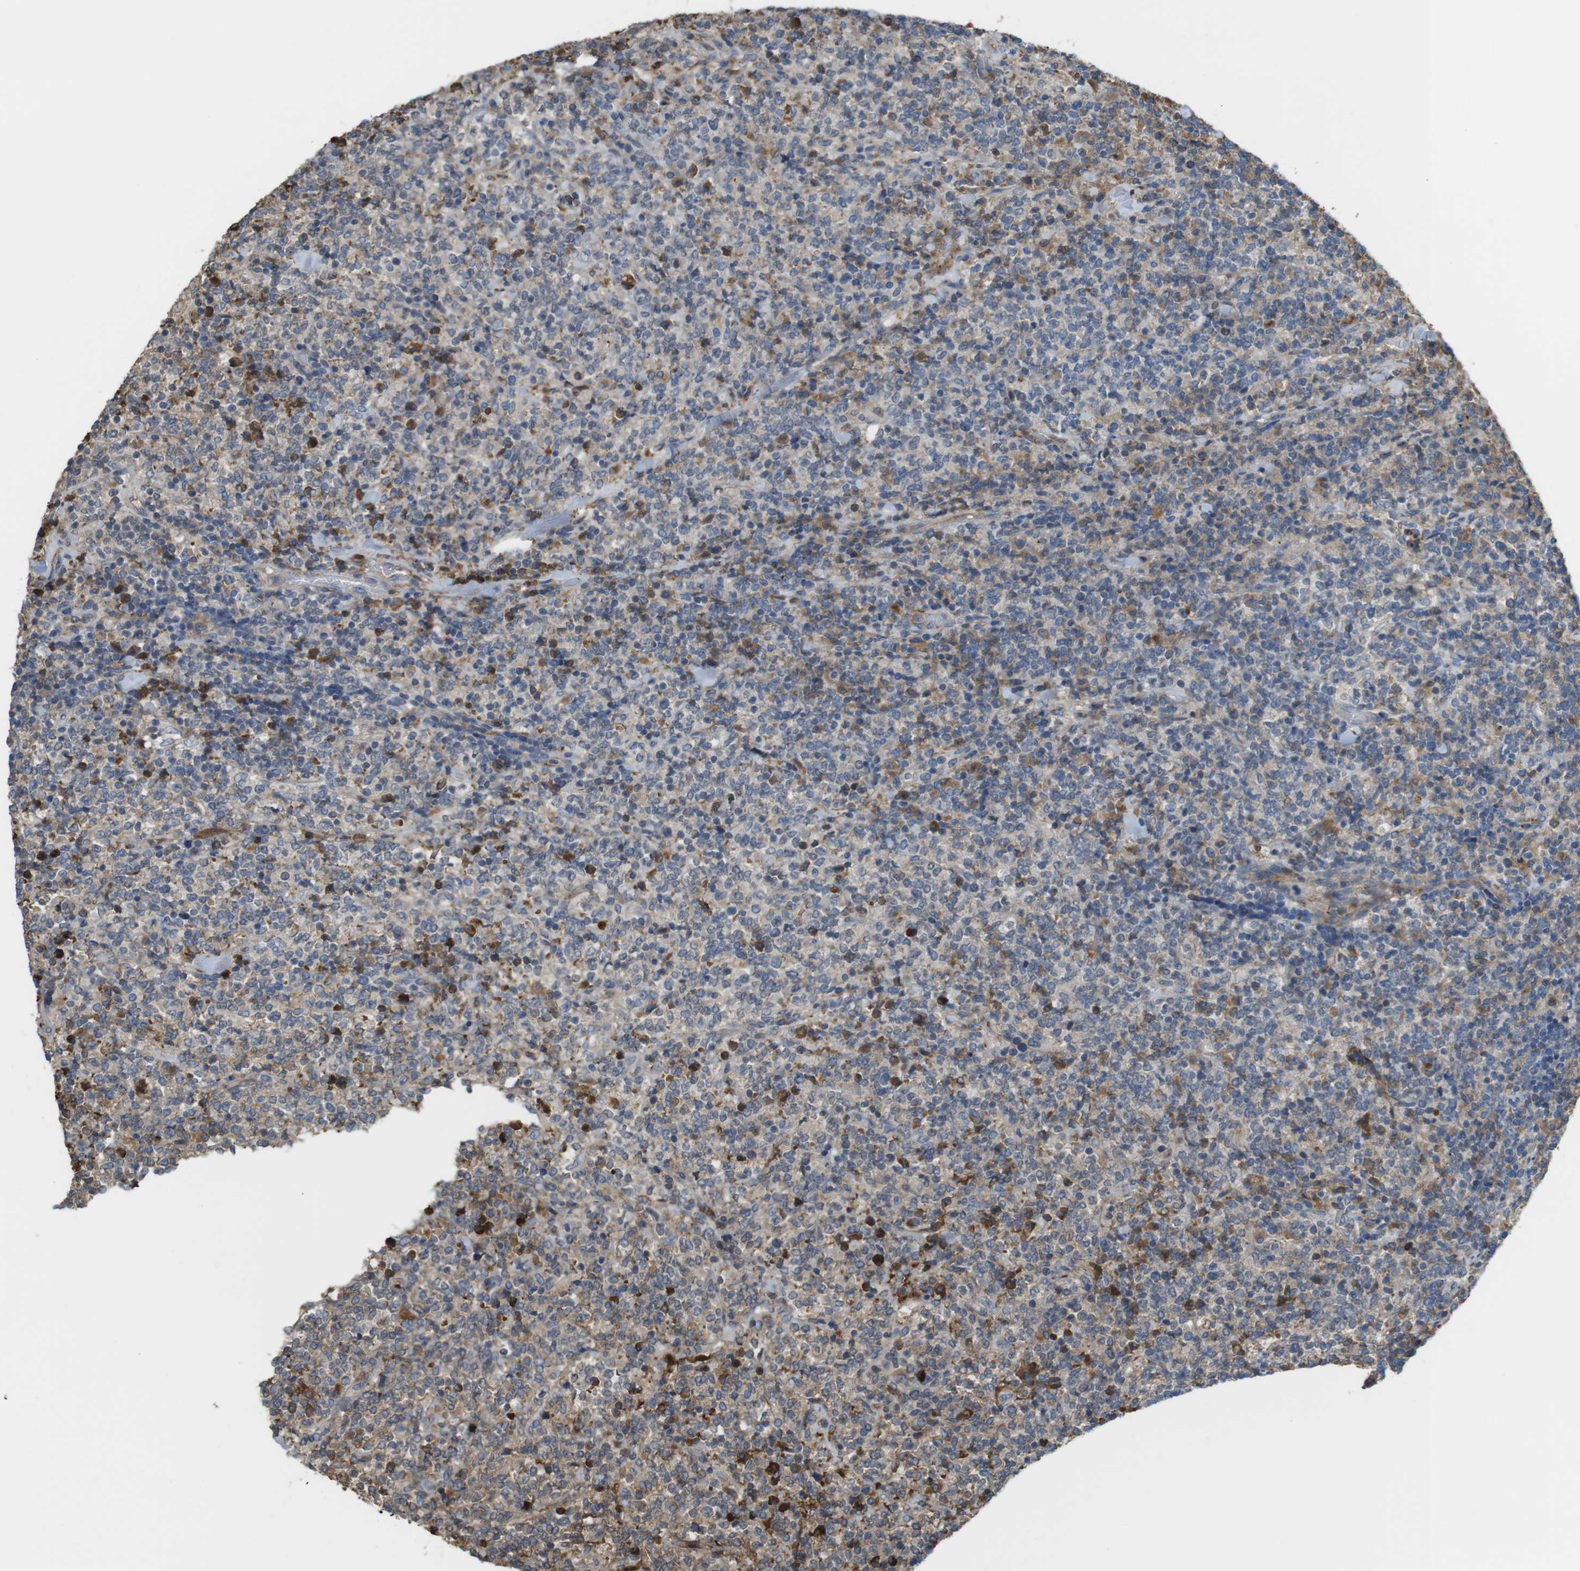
{"staining": {"intensity": "moderate", "quantity": "<25%", "location": "cytoplasmic/membranous"}, "tissue": "lymphoma", "cell_type": "Tumor cells", "image_type": "cancer", "snomed": [{"axis": "morphology", "description": "Malignant lymphoma, non-Hodgkin's type, High grade"}, {"axis": "topography", "description": "Soft tissue"}], "caption": "Protein analysis of lymphoma tissue reveals moderate cytoplasmic/membranous positivity in approximately <25% of tumor cells.", "gene": "LTBP4", "patient": {"sex": "male", "age": 18}}